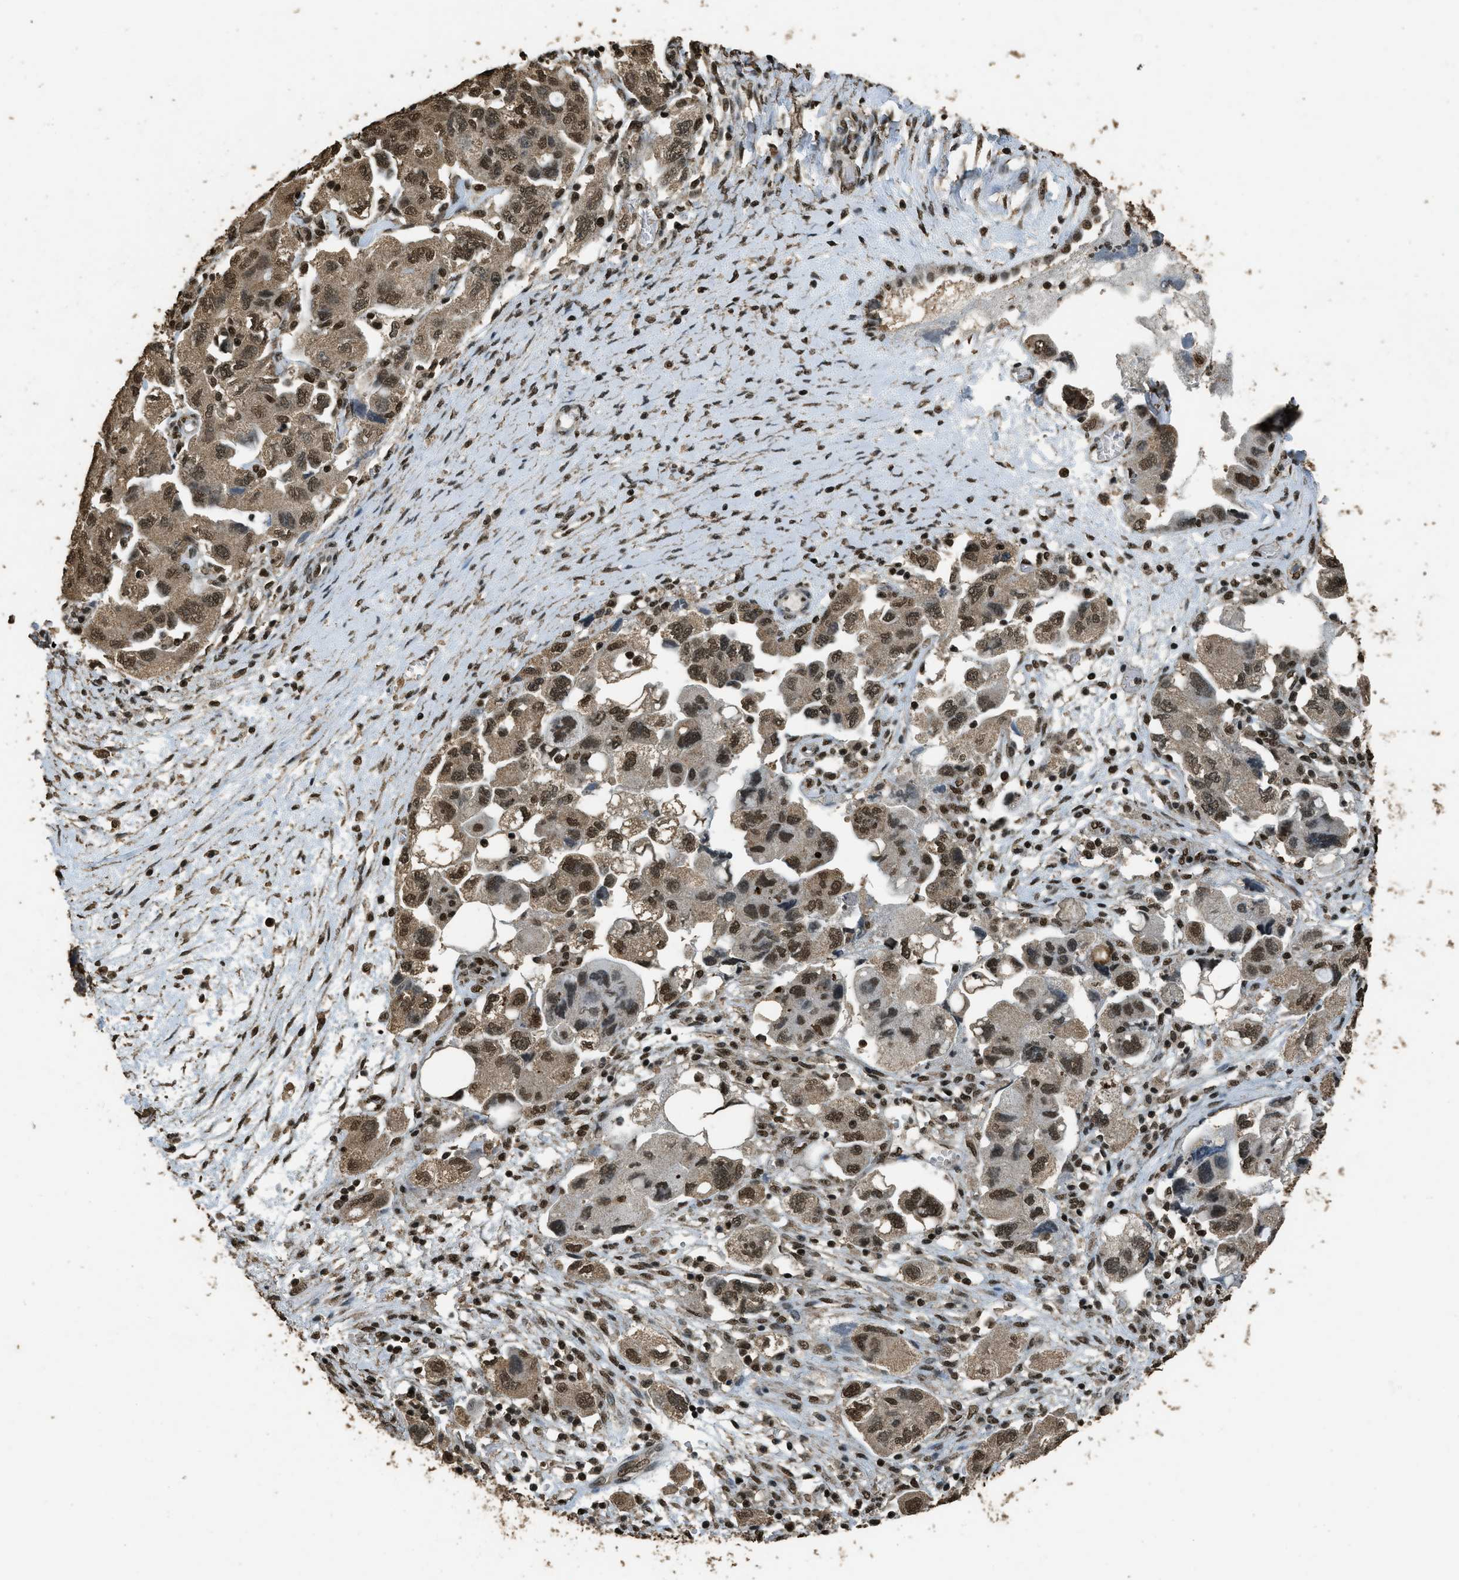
{"staining": {"intensity": "moderate", "quantity": ">75%", "location": "nuclear"}, "tissue": "ovarian cancer", "cell_type": "Tumor cells", "image_type": "cancer", "snomed": [{"axis": "morphology", "description": "Carcinoma, NOS"}, {"axis": "morphology", "description": "Cystadenocarcinoma, serous, NOS"}, {"axis": "topography", "description": "Ovary"}], "caption": "Immunohistochemical staining of serous cystadenocarcinoma (ovarian) displays medium levels of moderate nuclear protein expression in approximately >75% of tumor cells.", "gene": "MYB", "patient": {"sex": "female", "age": 69}}